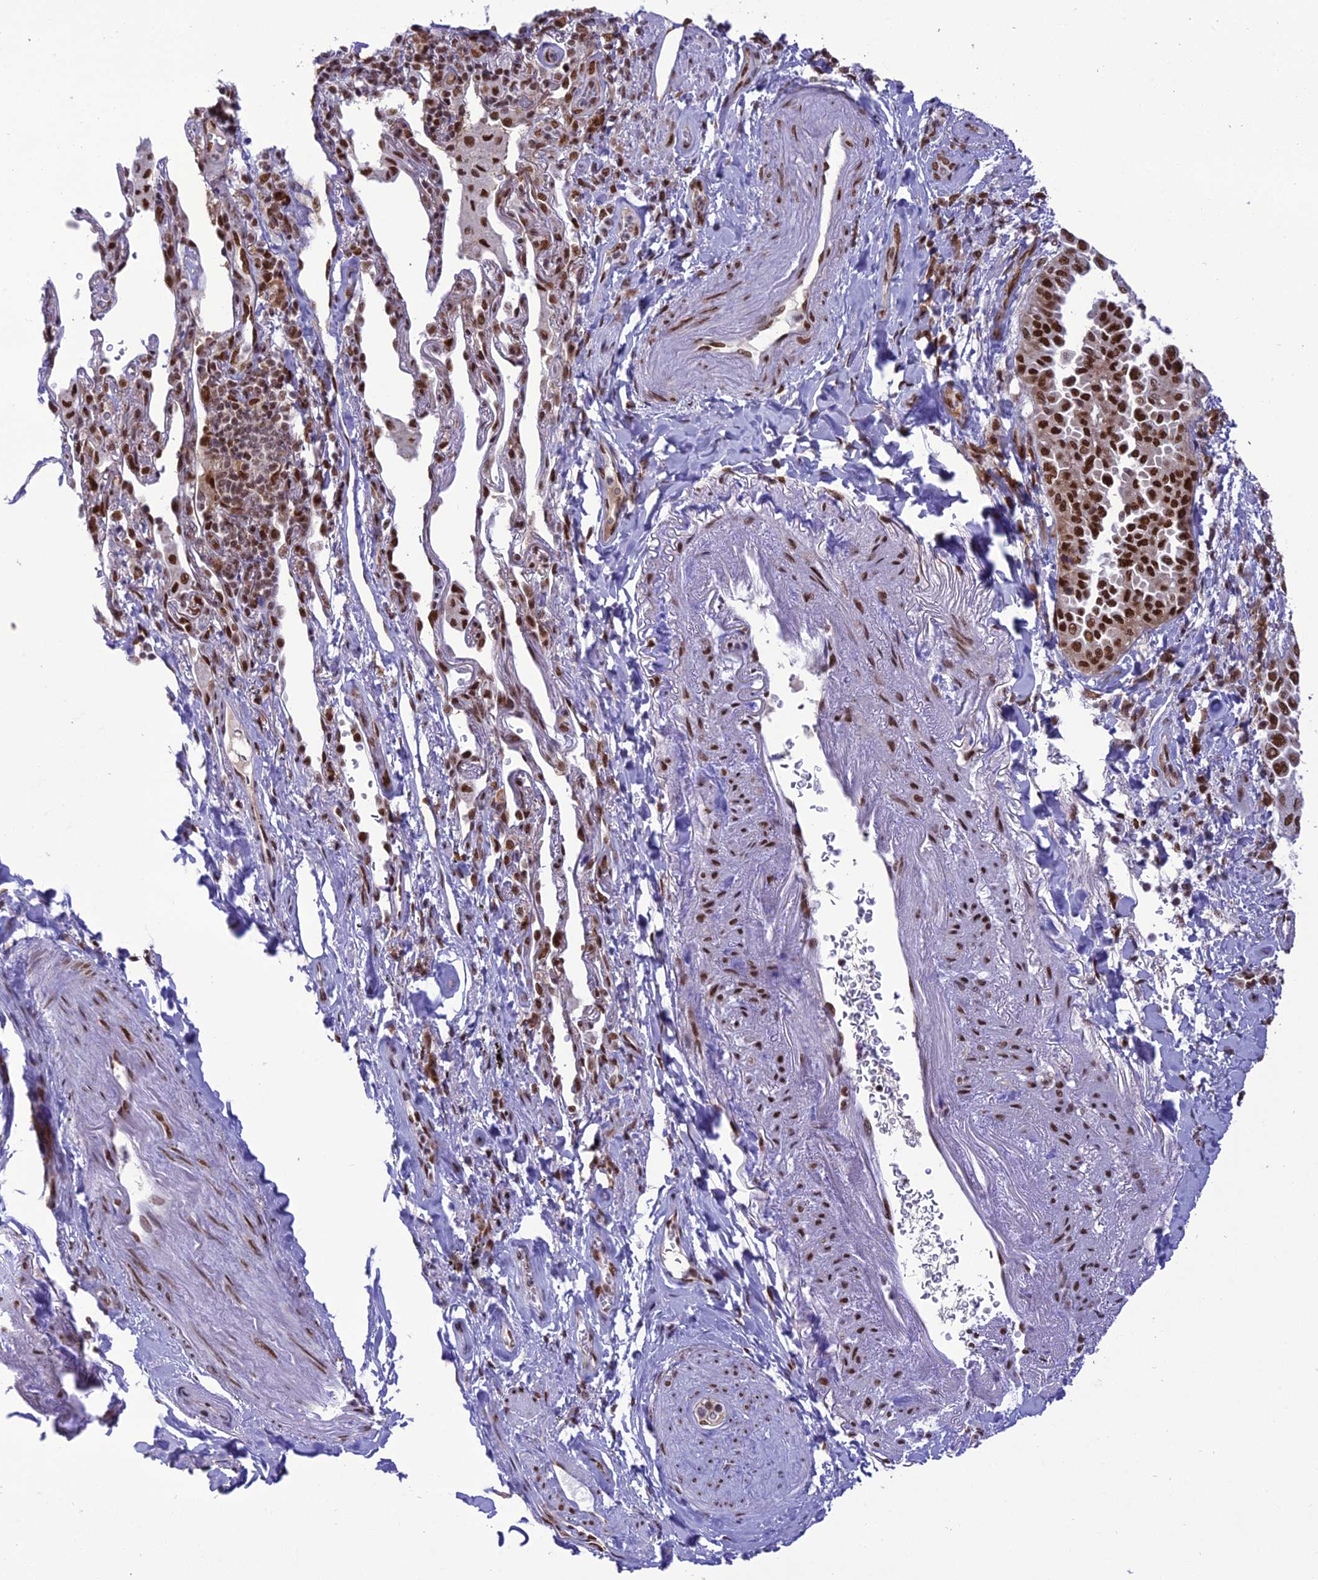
{"staining": {"intensity": "strong", "quantity": ">75%", "location": "nuclear"}, "tissue": "lung cancer", "cell_type": "Tumor cells", "image_type": "cancer", "snomed": [{"axis": "morphology", "description": "Adenocarcinoma, NOS"}, {"axis": "topography", "description": "Lung"}], "caption": "Immunohistochemical staining of lung cancer (adenocarcinoma) displays high levels of strong nuclear staining in about >75% of tumor cells. Immunohistochemistry stains the protein in brown and the nuclei are stained blue.", "gene": "DDX1", "patient": {"sex": "female", "age": 69}}